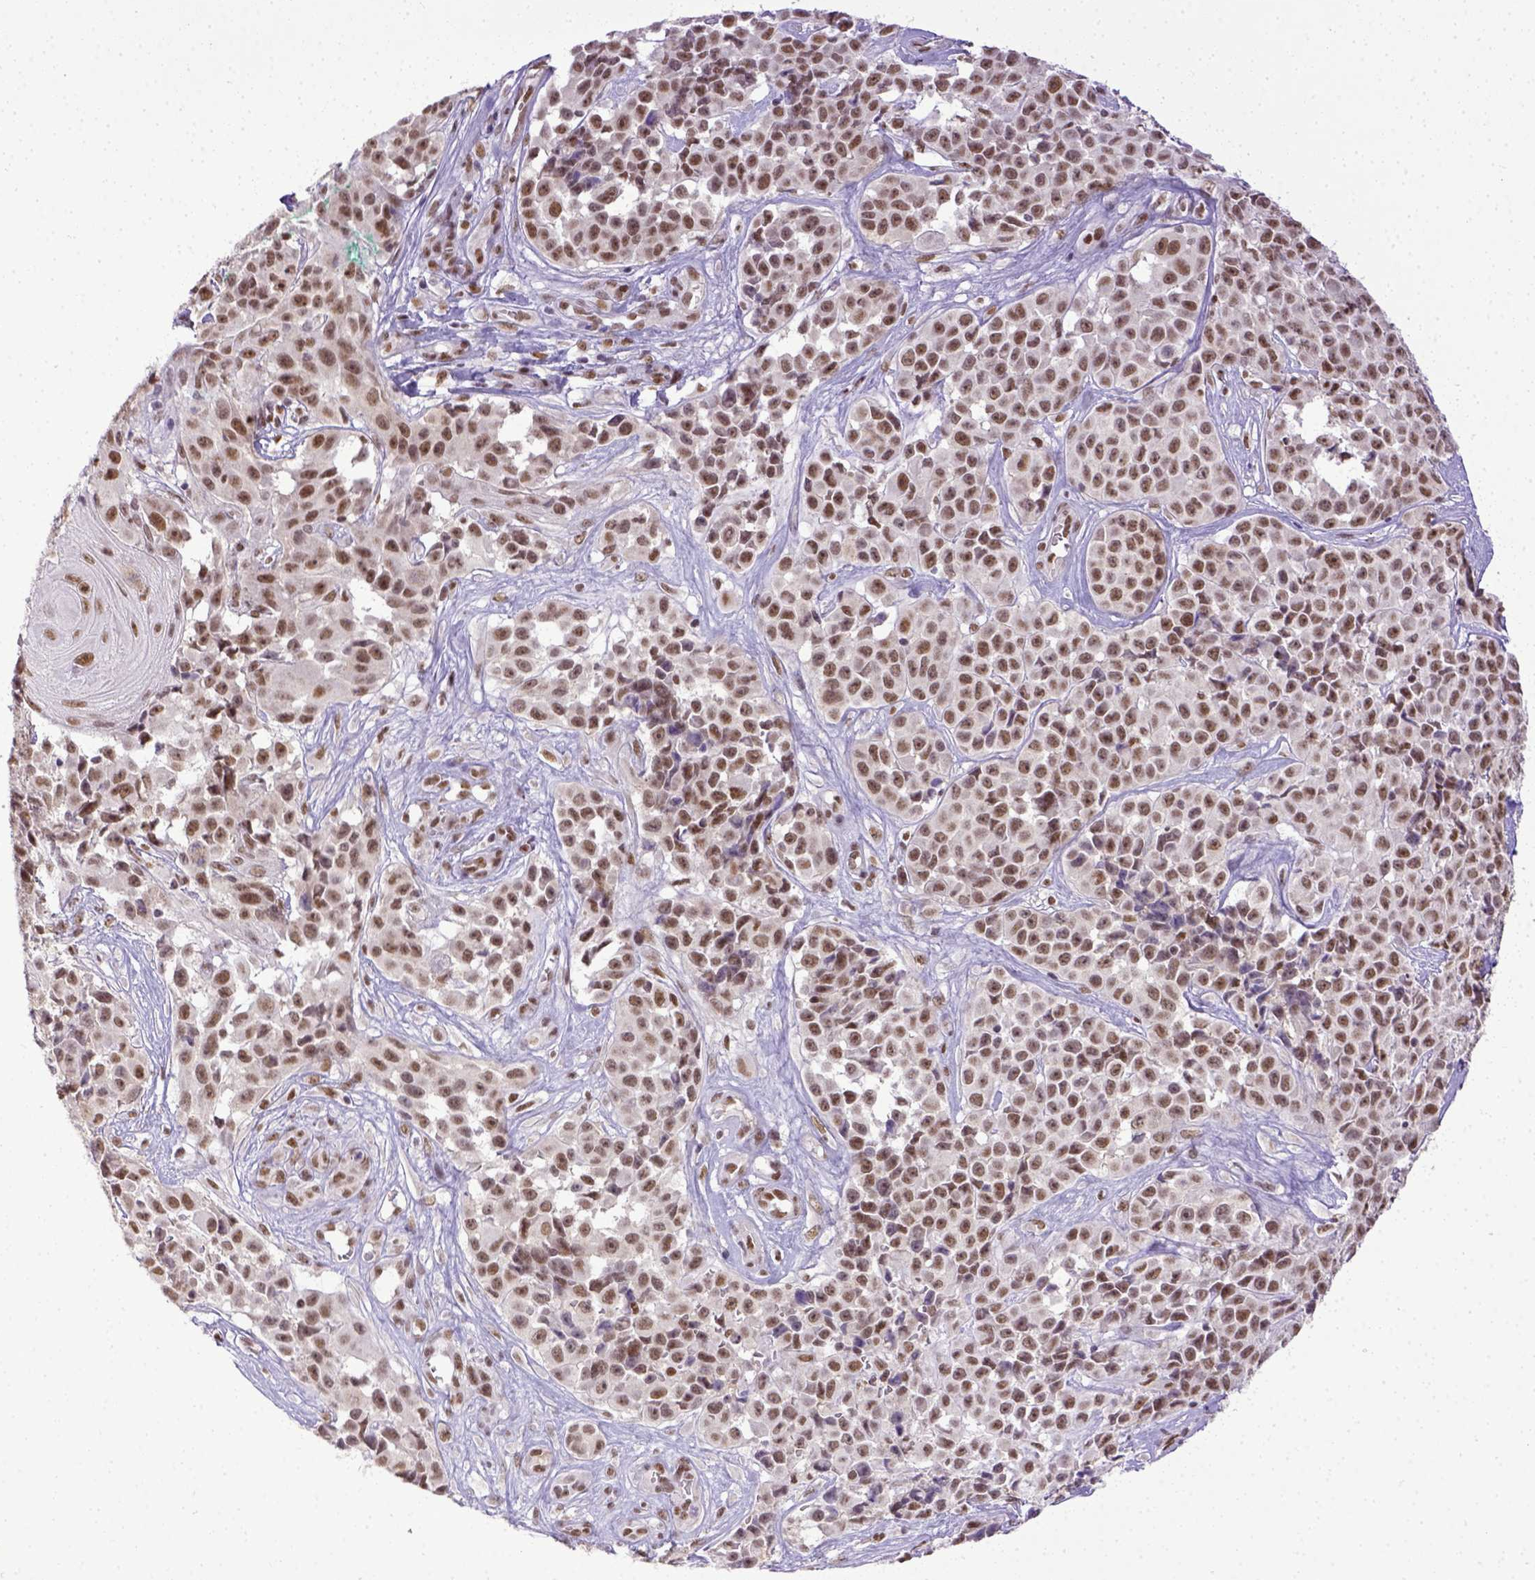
{"staining": {"intensity": "moderate", "quantity": ">75%", "location": "nuclear"}, "tissue": "melanoma", "cell_type": "Tumor cells", "image_type": "cancer", "snomed": [{"axis": "morphology", "description": "Malignant melanoma, NOS"}, {"axis": "topography", "description": "Skin"}], "caption": "DAB (3,3'-diaminobenzidine) immunohistochemical staining of melanoma displays moderate nuclear protein staining in approximately >75% of tumor cells. (Stains: DAB (3,3'-diaminobenzidine) in brown, nuclei in blue, Microscopy: brightfield microscopy at high magnification).", "gene": "ERCC1", "patient": {"sex": "female", "age": 88}}